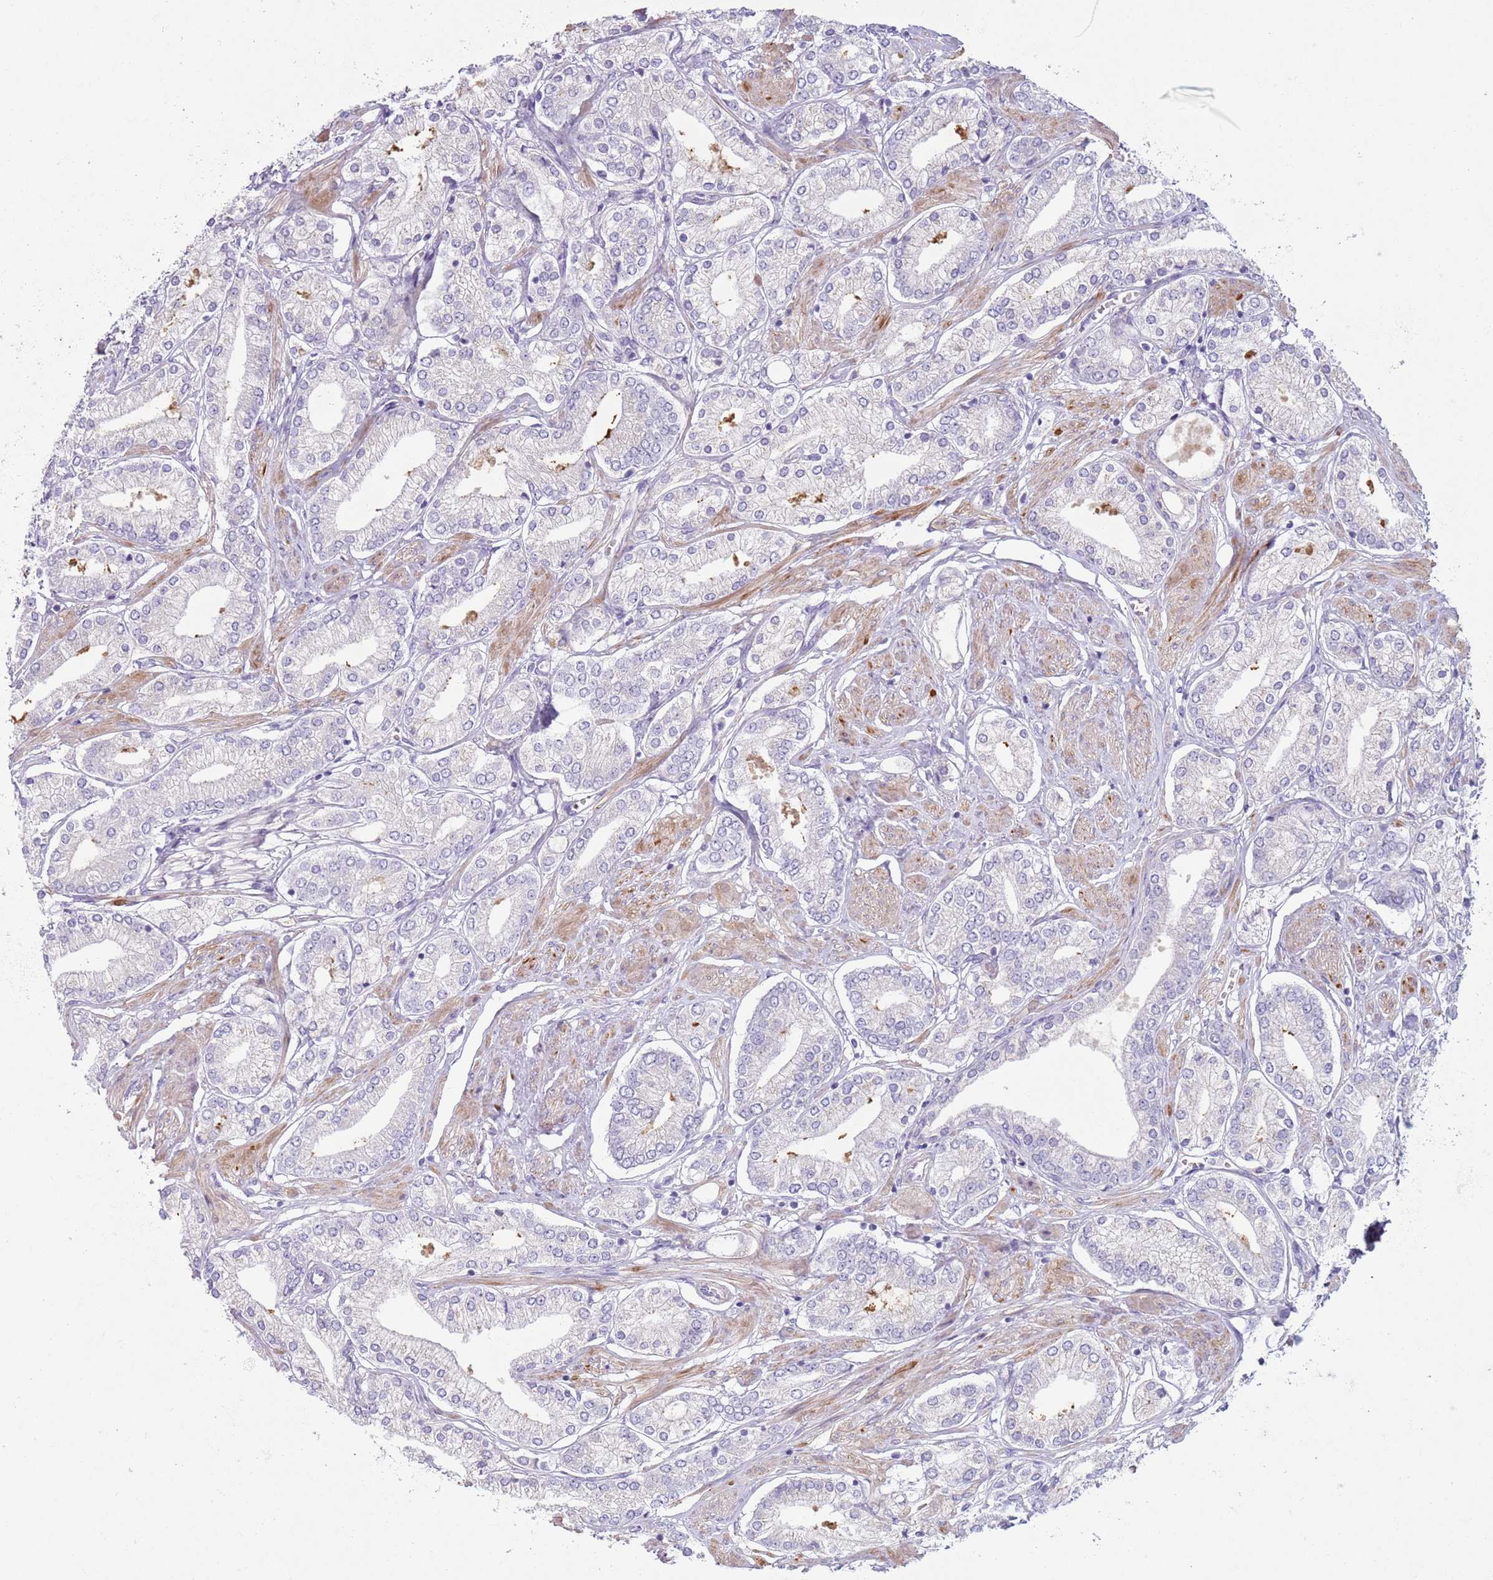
{"staining": {"intensity": "negative", "quantity": "none", "location": "none"}, "tissue": "prostate cancer", "cell_type": "Tumor cells", "image_type": "cancer", "snomed": [{"axis": "morphology", "description": "Adenocarcinoma, High grade"}, {"axis": "topography", "description": "Prostate and seminal vesicle, NOS"}], "caption": "Immunohistochemistry photomicrograph of high-grade adenocarcinoma (prostate) stained for a protein (brown), which demonstrates no positivity in tumor cells.", "gene": "NPAP1", "patient": {"sex": "male", "age": 64}}